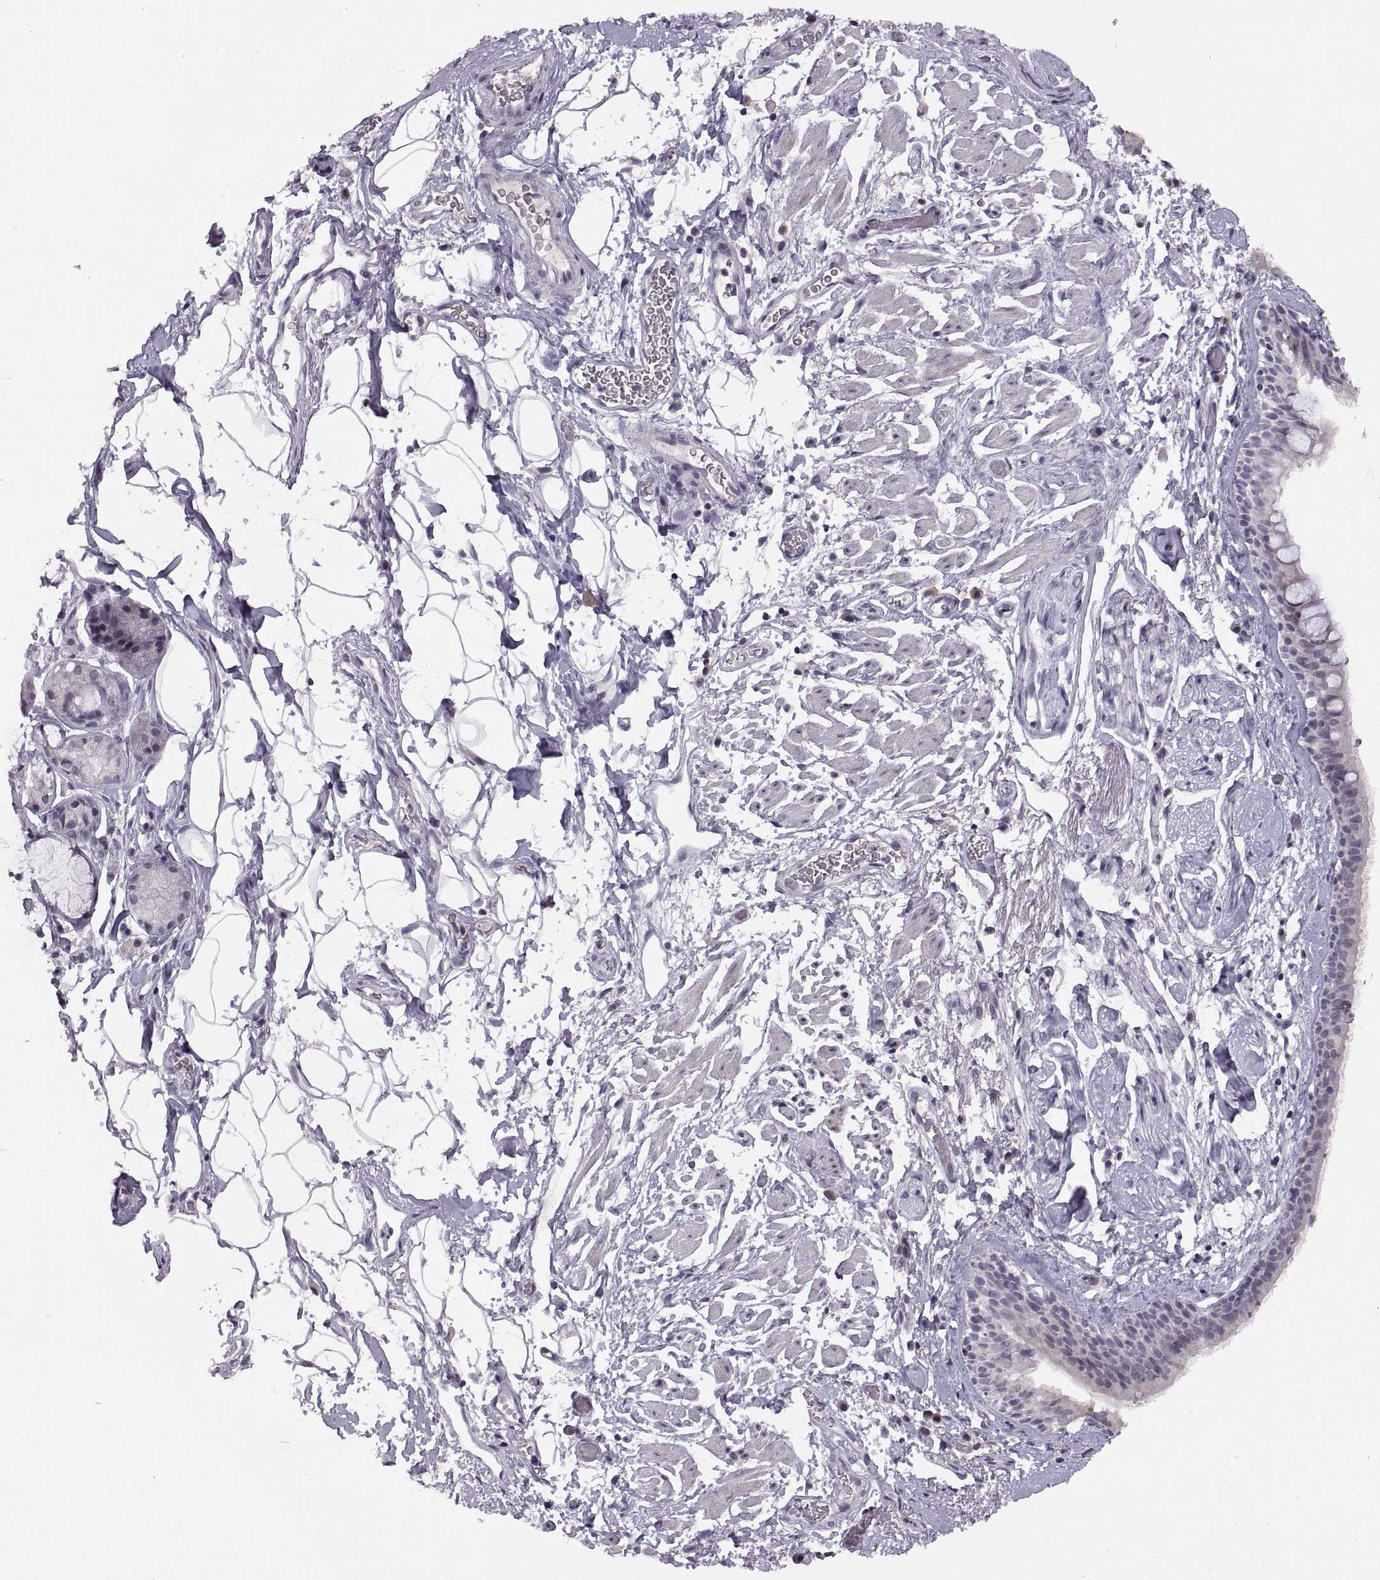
{"staining": {"intensity": "negative", "quantity": "none", "location": "none"}, "tissue": "bronchus", "cell_type": "Respiratory epithelial cells", "image_type": "normal", "snomed": [{"axis": "morphology", "description": "Normal tissue, NOS"}, {"axis": "topography", "description": "Cartilage tissue"}, {"axis": "topography", "description": "Bronchus"}], "caption": "This is an IHC micrograph of unremarkable bronchus. There is no positivity in respiratory epithelial cells.", "gene": "NEK2", "patient": {"sex": "male", "age": 58}}